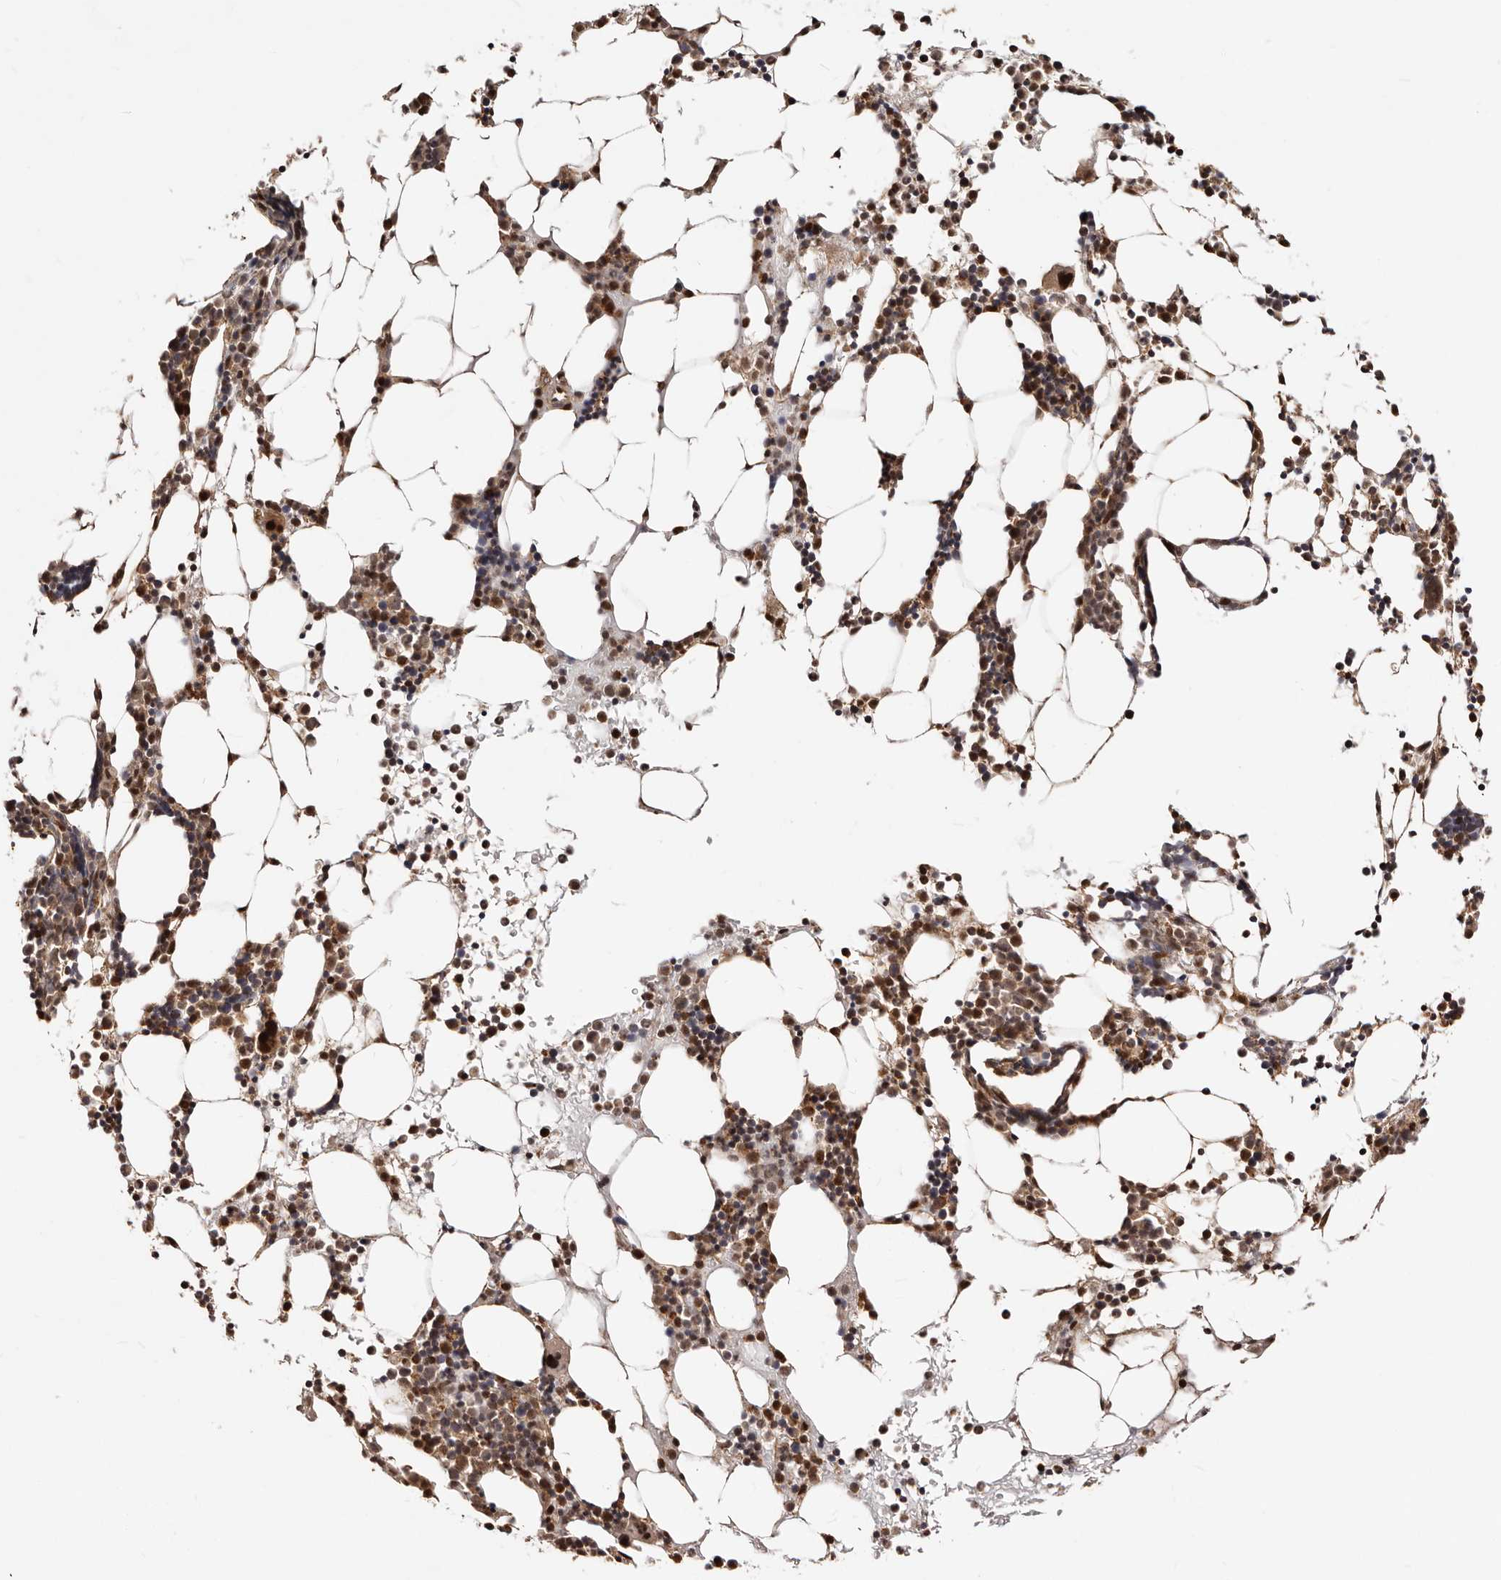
{"staining": {"intensity": "moderate", "quantity": ">75%", "location": "cytoplasmic/membranous,nuclear"}, "tissue": "bone marrow", "cell_type": "Hematopoietic cells", "image_type": "normal", "snomed": [{"axis": "morphology", "description": "Normal tissue, NOS"}, {"axis": "morphology", "description": "Inflammation, NOS"}, {"axis": "topography", "description": "Bone marrow"}], "caption": "The micrograph demonstrates a brown stain indicating the presence of a protein in the cytoplasmic/membranous,nuclear of hematopoietic cells in bone marrow.", "gene": "SEC14L1", "patient": {"sex": "male", "age": 31}}